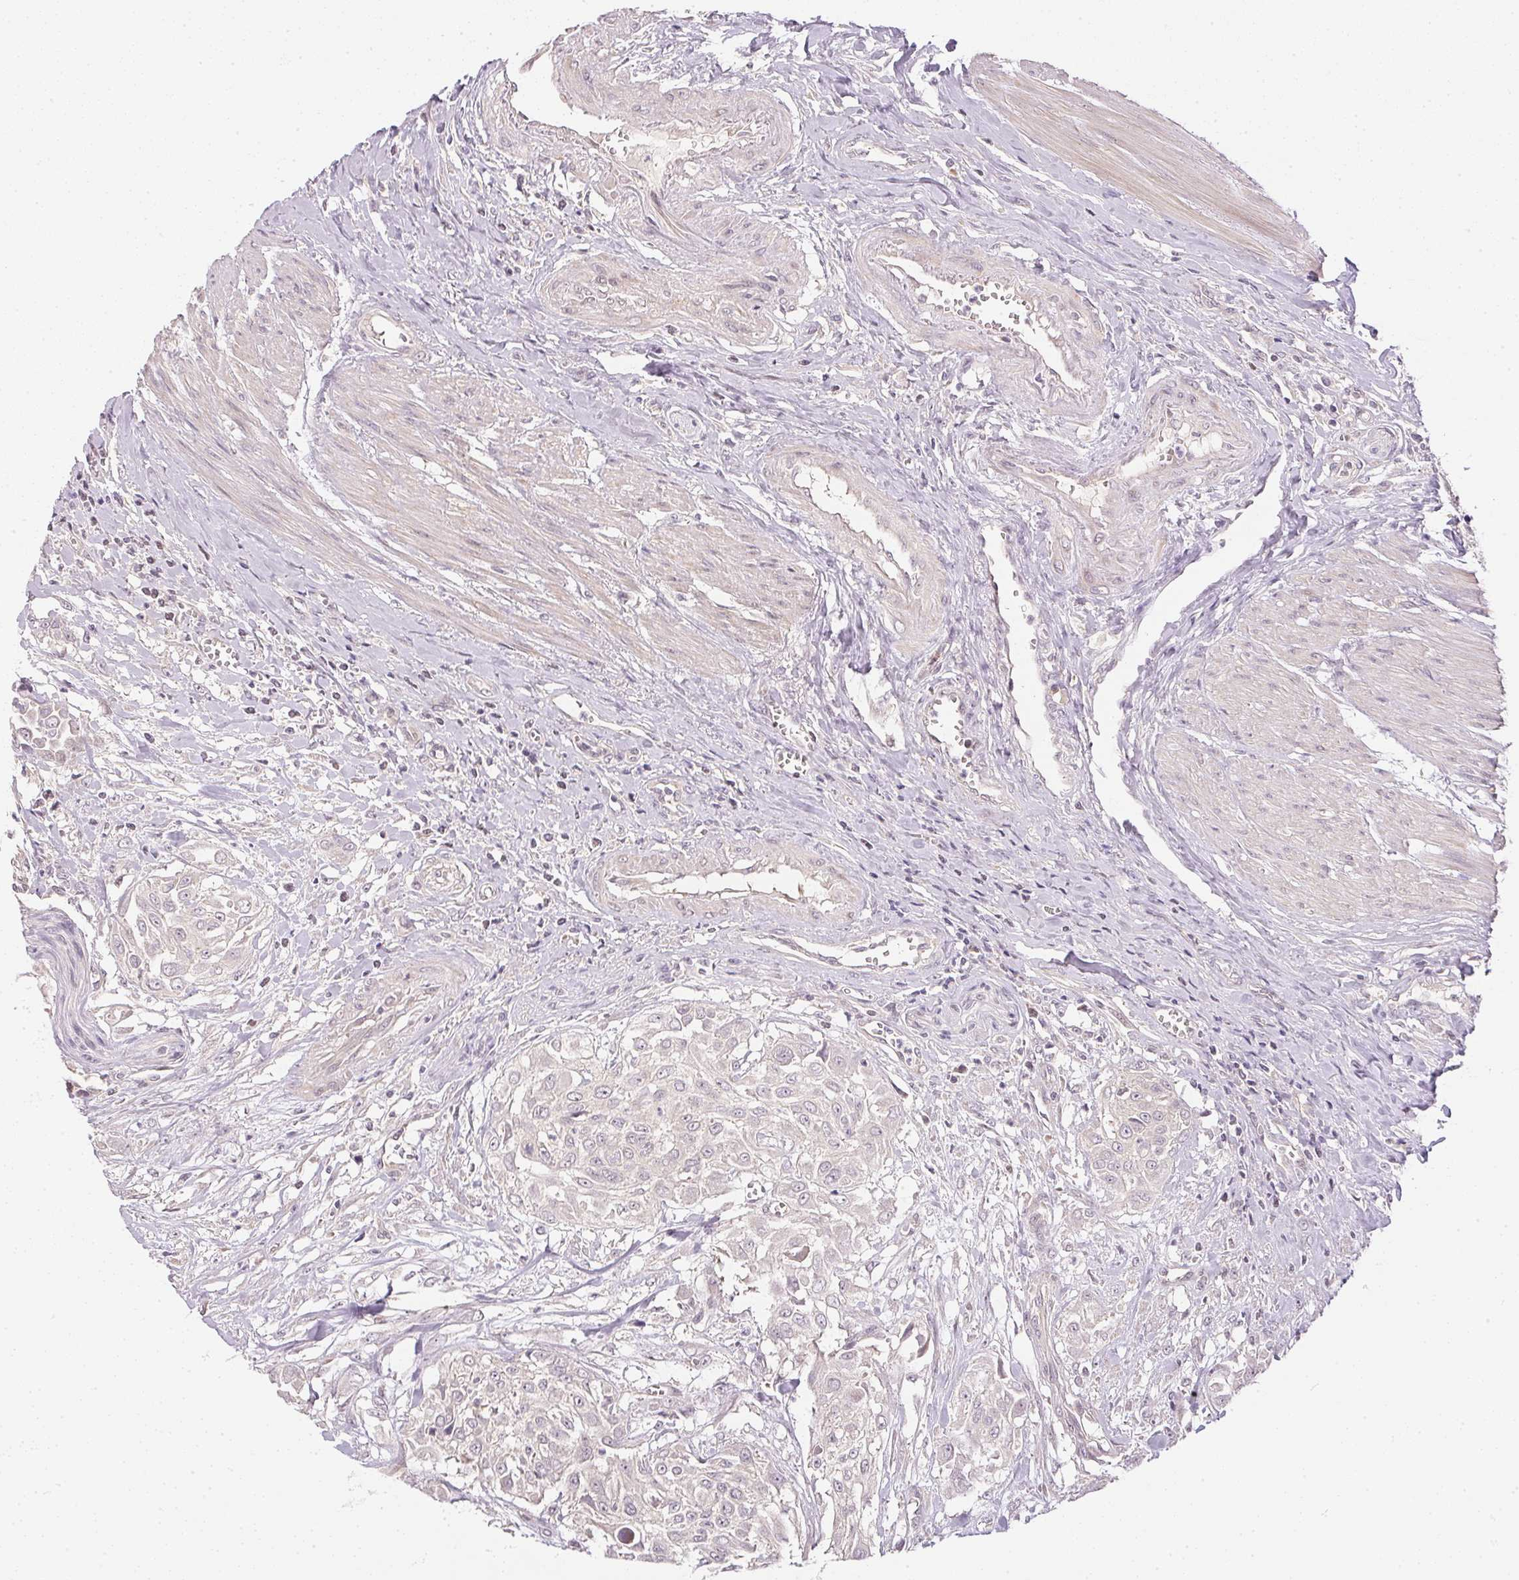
{"staining": {"intensity": "negative", "quantity": "none", "location": "none"}, "tissue": "urothelial cancer", "cell_type": "Tumor cells", "image_type": "cancer", "snomed": [{"axis": "morphology", "description": "Urothelial carcinoma, High grade"}, {"axis": "topography", "description": "Urinary bladder"}], "caption": "Image shows no protein expression in tumor cells of urothelial carcinoma (high-grade) tissue. Brightfield microscopy of immunohistochemistry (IHC) stained with DAB (3,3'-diaminobenzidine) (brown) and hematoxylin (blue), captured at high magnification.", "gene": "TTC23L", "patient": {"sex": "male", "age": 57}}